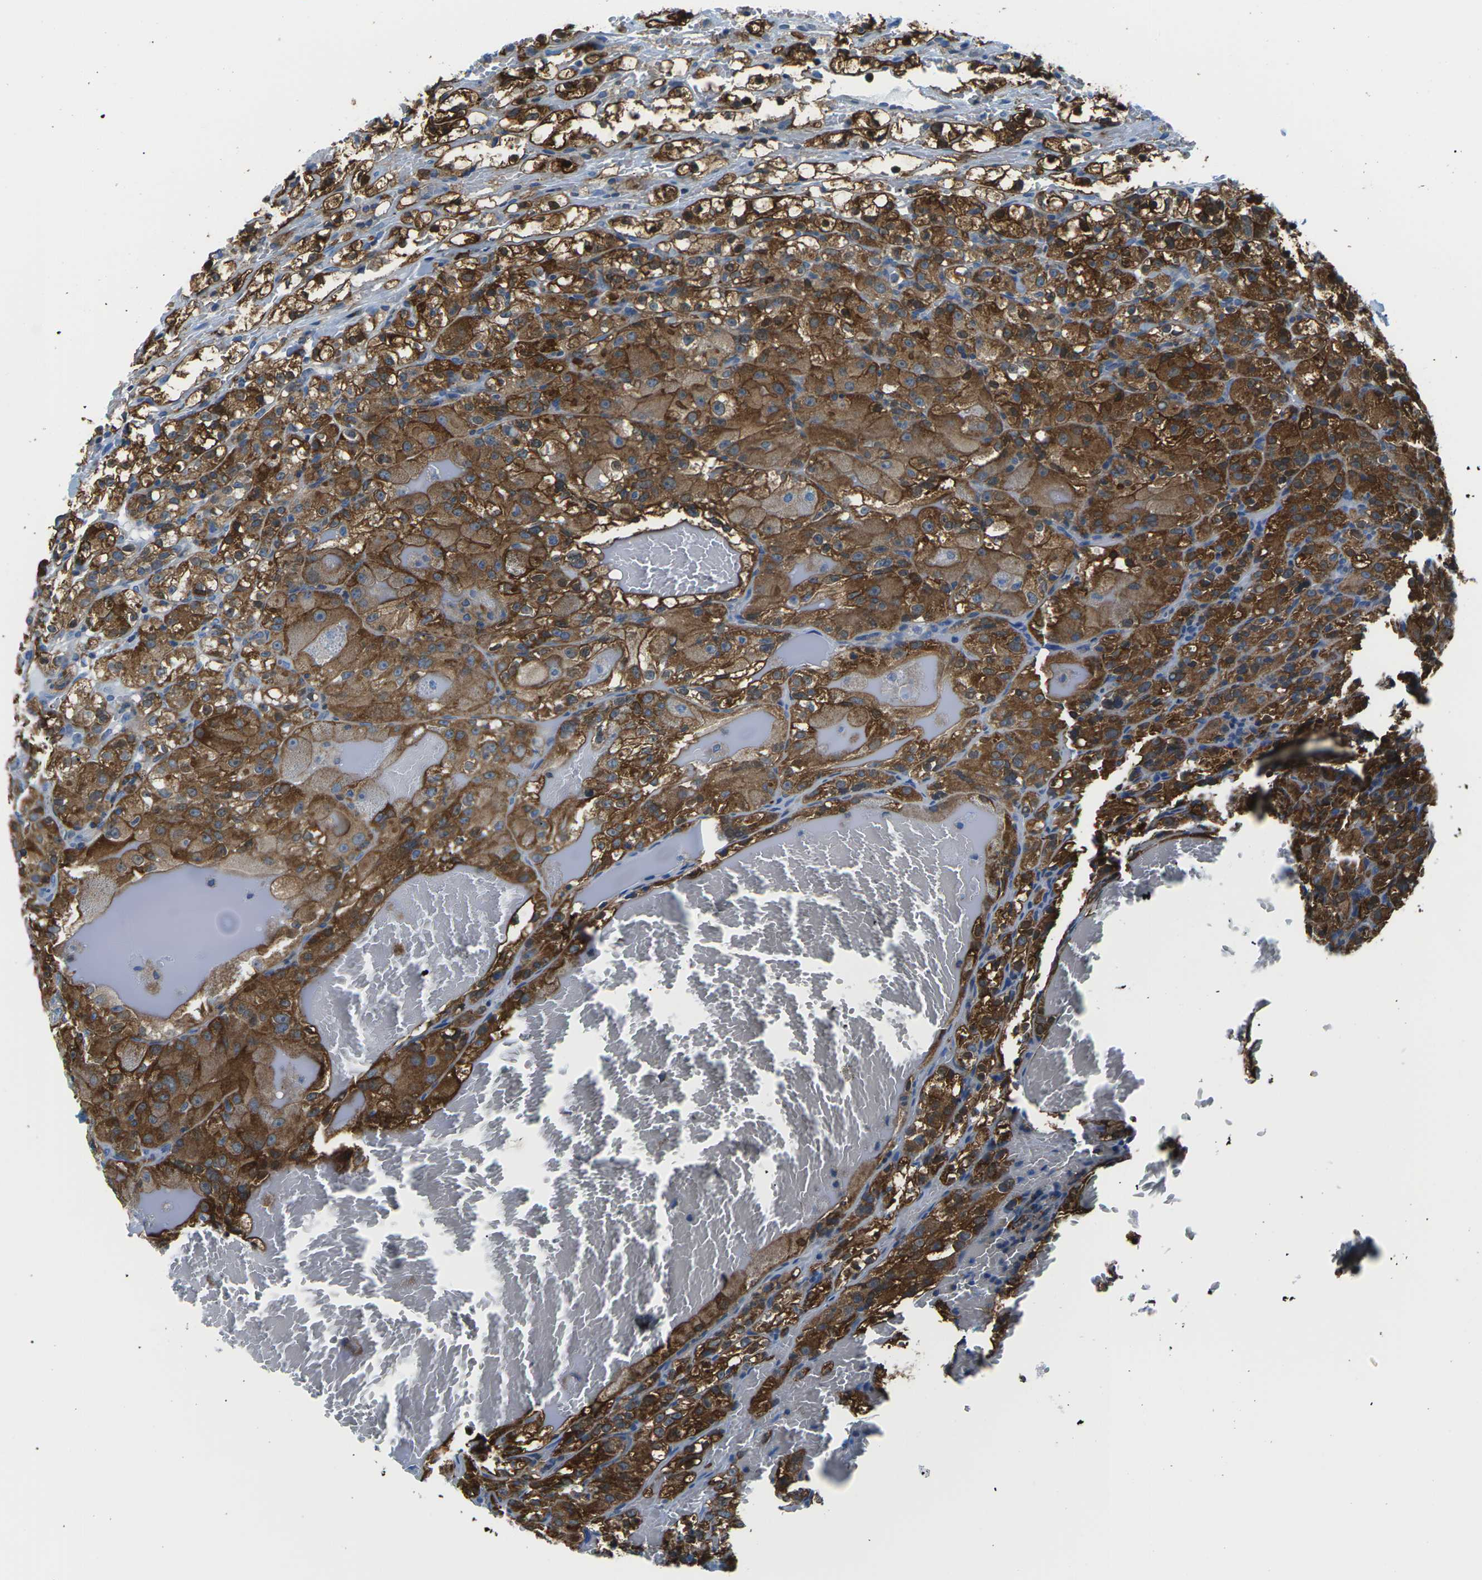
{"staining": {"intensity": "strong", "quantity": "25%-75%", "location": "cytoplasmic/membranous"}, "tissue": "renal cancer", "cell_type": "Tumor cells", "image_type": "cancer", "snomed": [{"axis": "morphology", "description": "Adenocarcinoma, NOS"}, {"axis": "topography", "description": "Kidney"}], "caption": "This is a histology image of immunohistochemistry staining of adenocarcinoma (renal), which shows strong positivity in the cytoplasmic/membranous of tumor cells.", "gene": "SOCS4", "patient": {"sex": "male", "age": 61}}